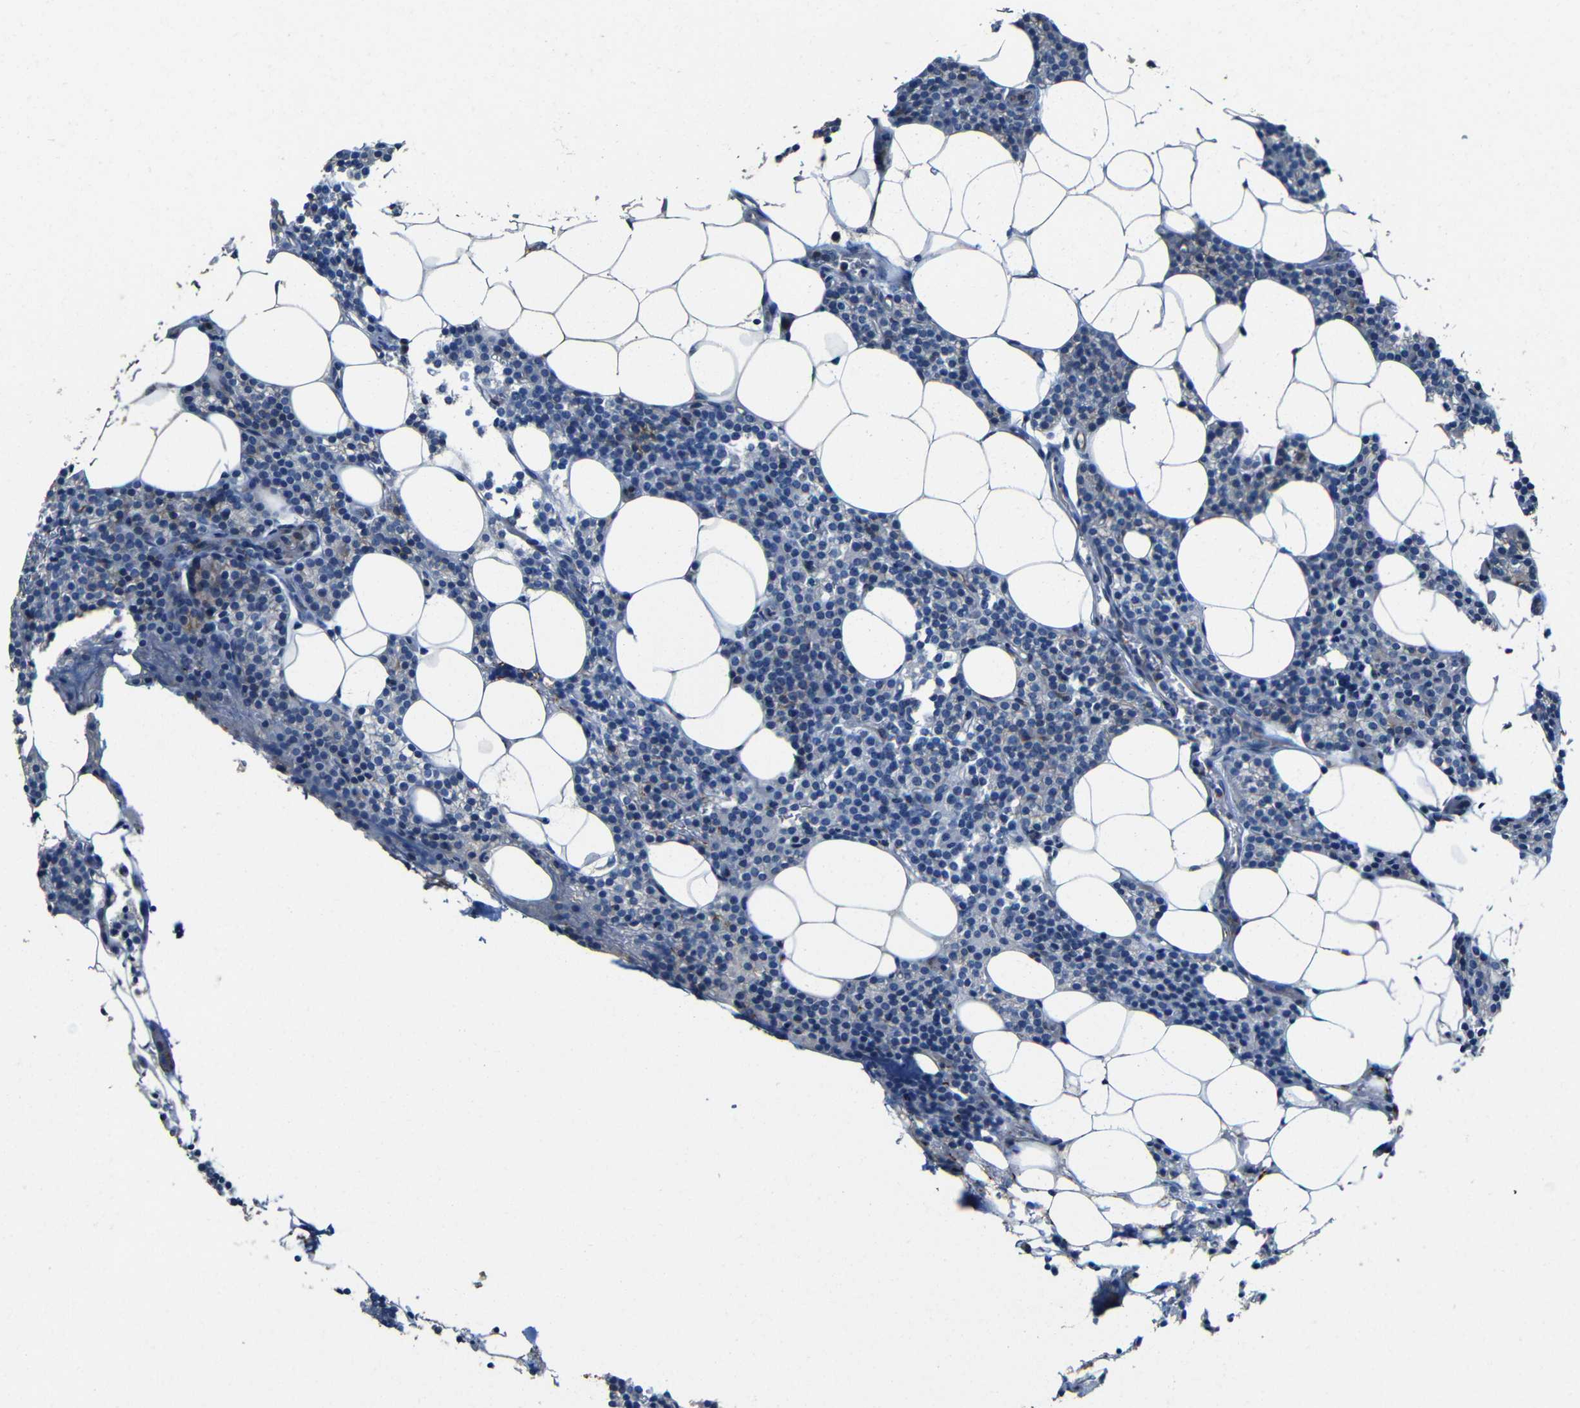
{"staining": {"intensity": "negative", "quantity": "none", "location": "none"}, "tissue": "parathyroid gland", "cell_type": "Glandular cells", "image_type": "normal", "snomed": [{"axis": "morphology", "description": "Normal tissue, NOS"}, {"axis": "morphology", "description": "Adenoma, NOS"}, {"axis": "topography", "description": "Parathyroid gland"}], "caption": "Image shows no significant protein positivity in glandular cells of normal parathyroid gland. (Immunohistochemistry (ihc), brightfield microscopy, high magnification).", "gene": "ACKR2", "patient": {"sex": "female", "age": 51}}